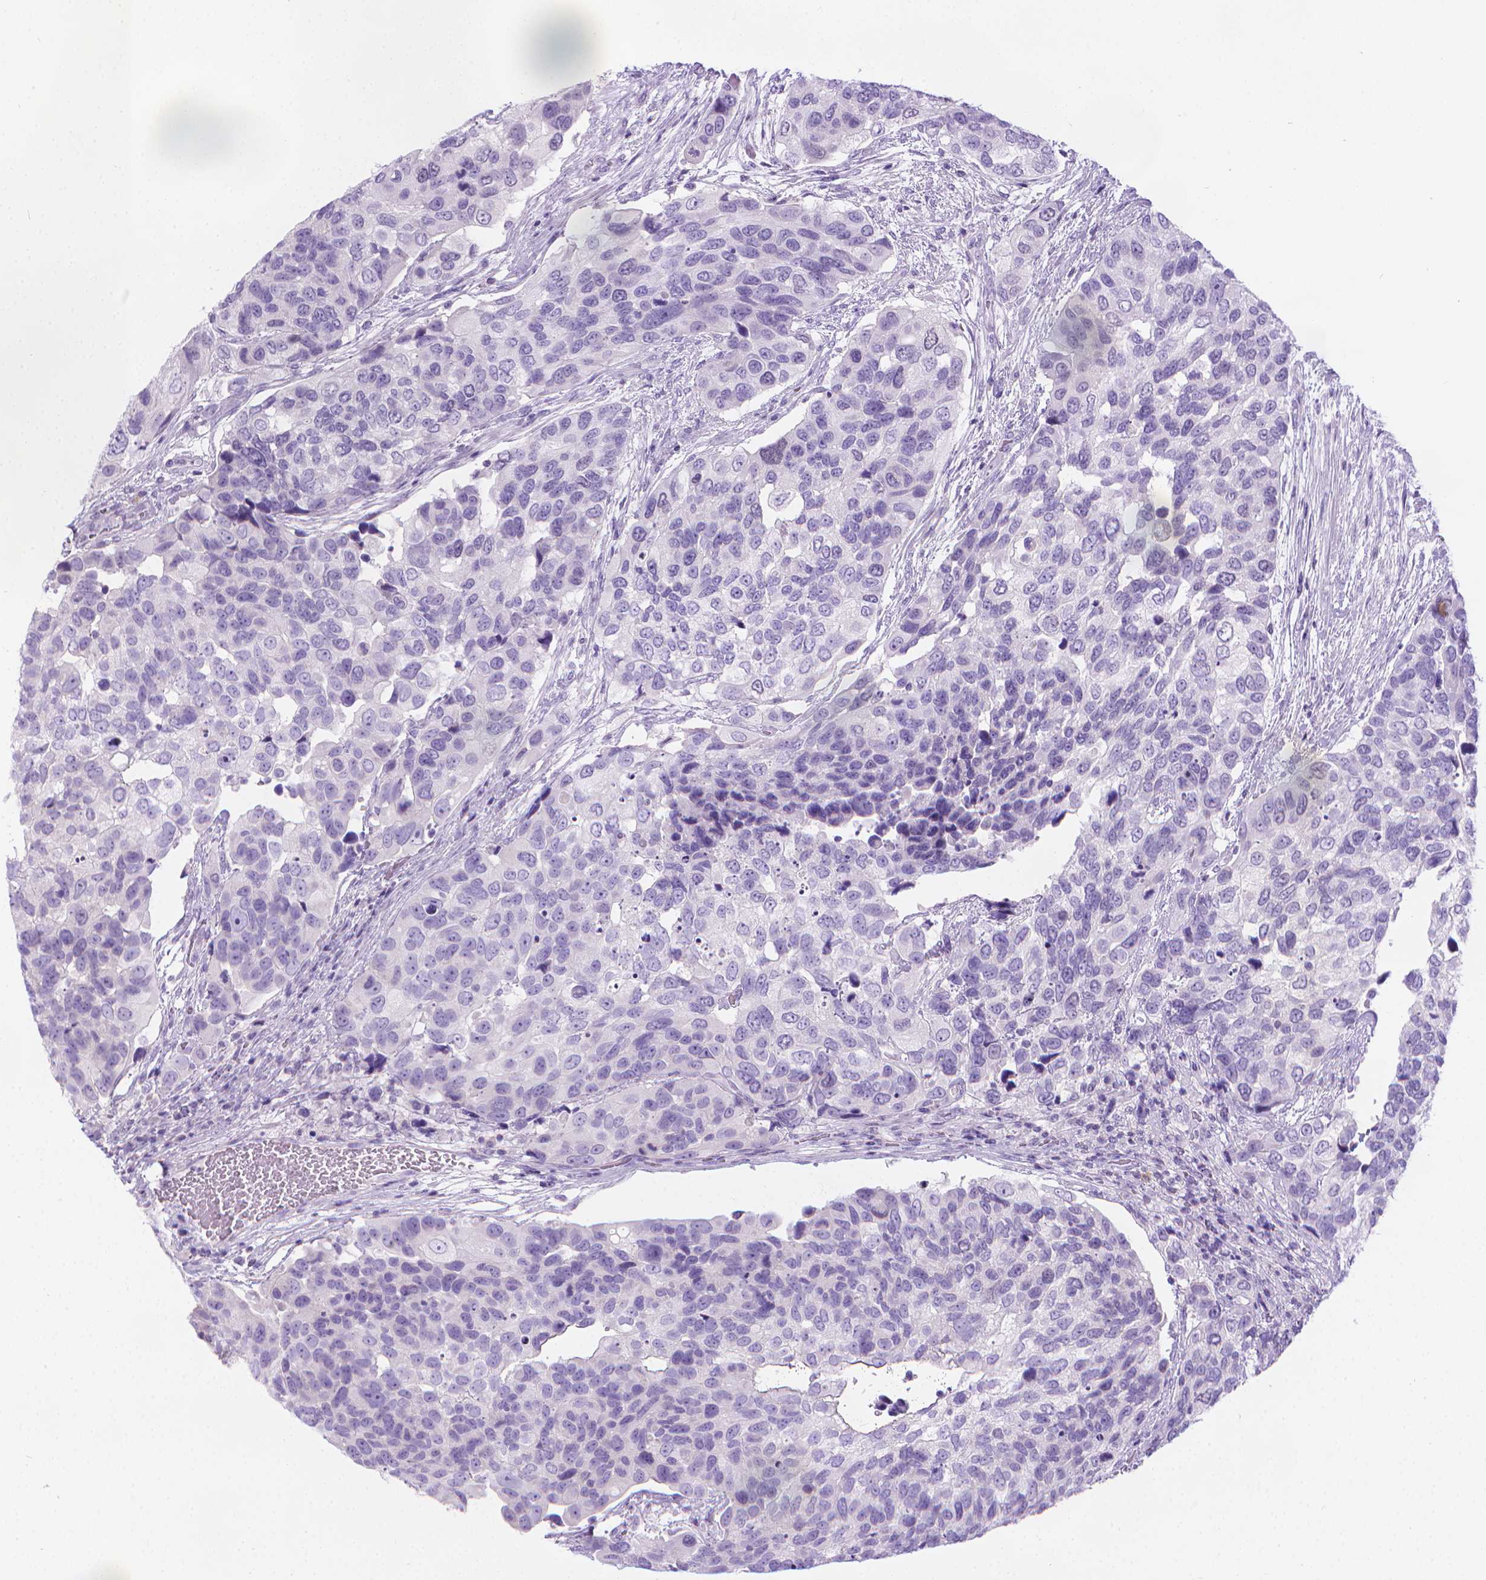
{"staining": {"intensity": "negative", "quantity": "none", "location": "none"}, "tissue": "urothelial cancer", "cell_type": "Tumor cells", "image_type": "cancer", "snomed": [{"axis": "morphology", "description": "Urothelial carcinoma, High grade"}, {"axis": "topography", "description": "Urinary bladder"}], "caption": "Urothelial cancer was stained to show a protein in brown. There is no significant staining in tumor cells. (Brightfield microscopy of DAB IHC at high magnification).", "gene": "SPAG6", "patient": {"sex": "male", "age": 60}}